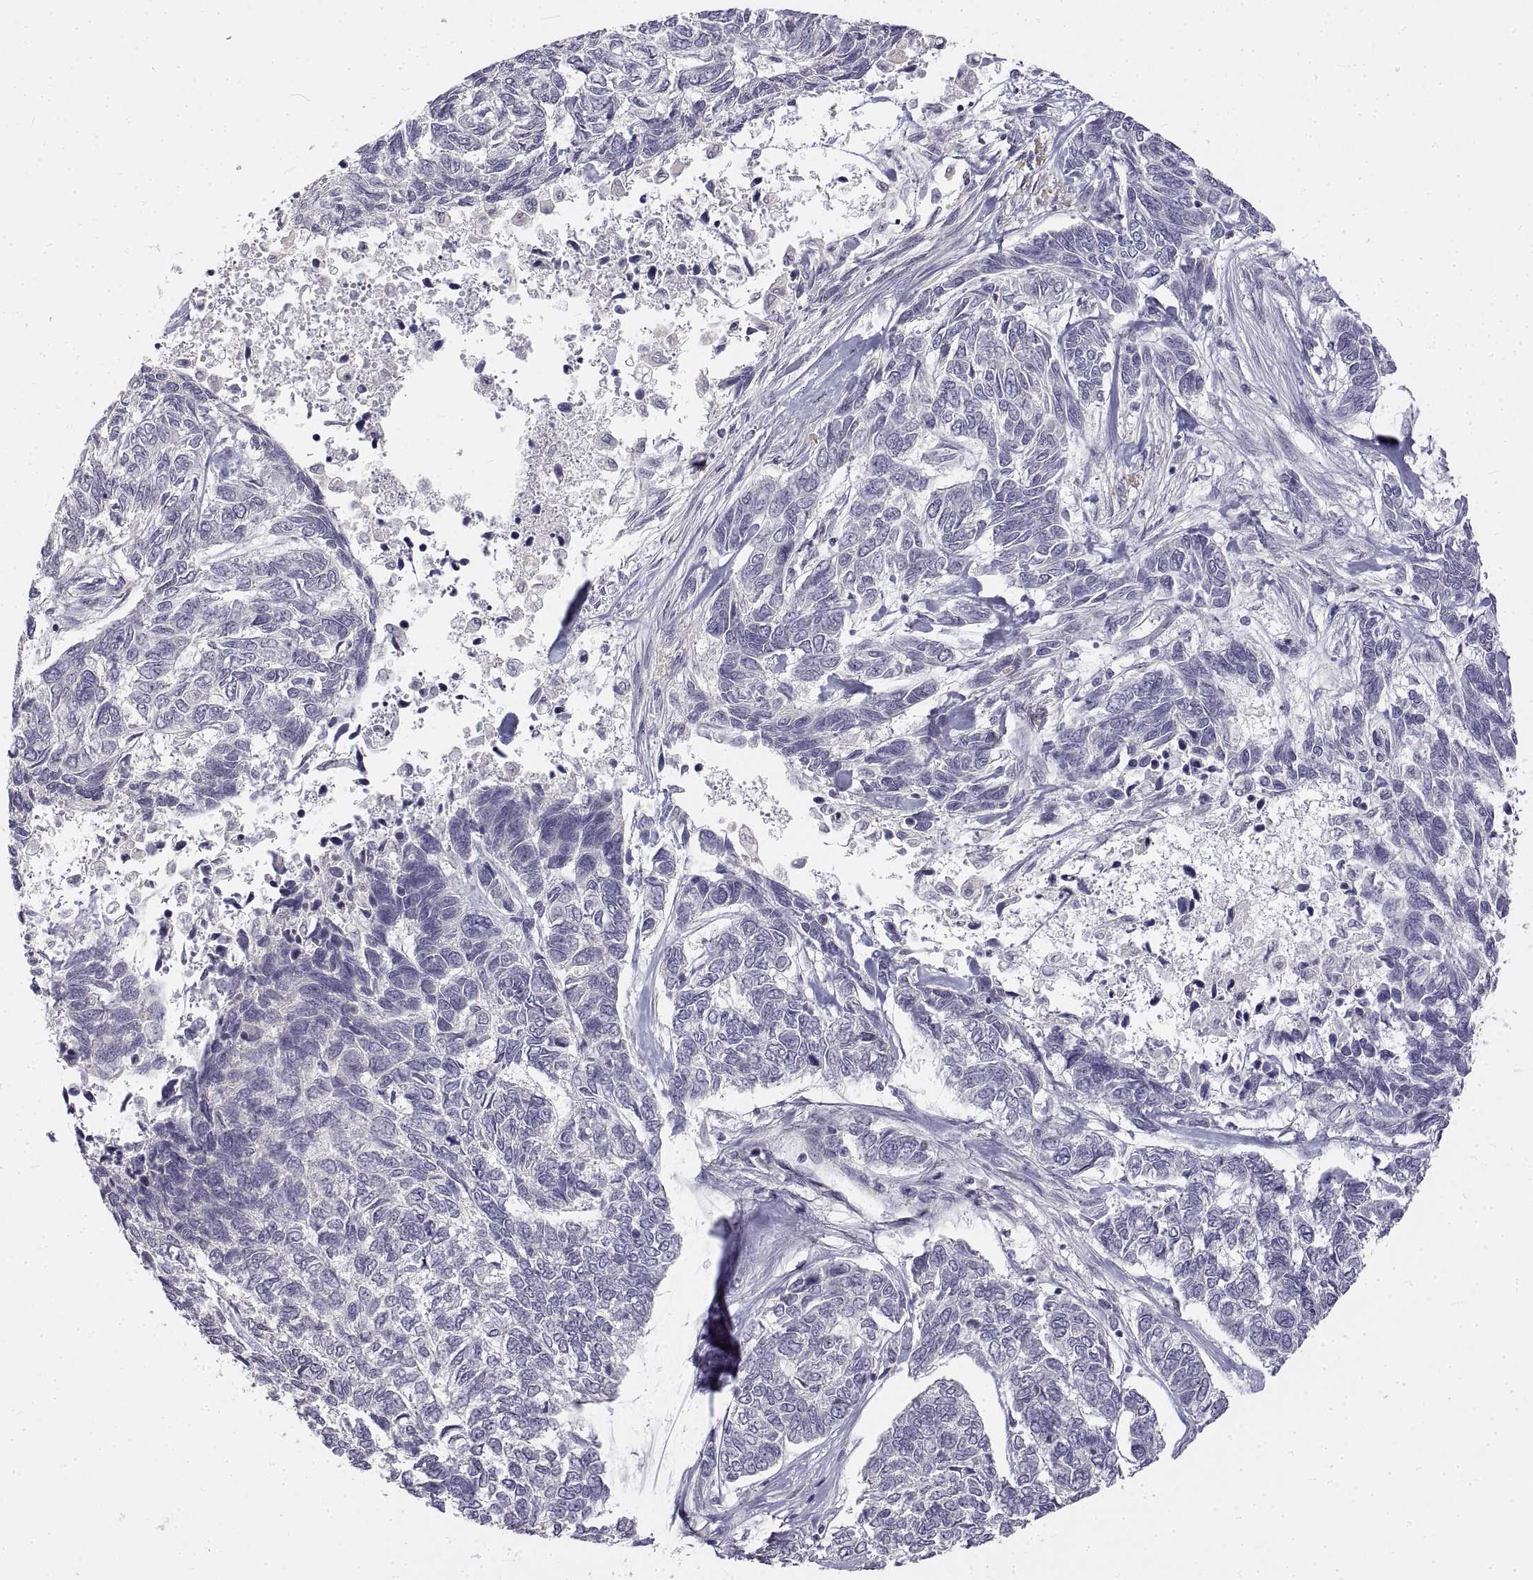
{"staining": {"intensity": "negative", "quantity": "none", "location": "none"}, "tissue": "skin cancer", "cell_type": "Tumor cells", "image_type": "cancer", "snomed": [{"axis": "morphology", "description": "Basal cell carcinoma"}, {"axis": "topography", "description": "Skin"}], "caption": "Protein analysis of skin cancer exhibits no significant staining in tumor cells. (Stains: DAB immunohistochemistry with hematoxylin counter stain, Microscopy: brightfield microscopy at high magnification).", "gene": "ANO2", "patient": {"sex": "female", "age": 65}}